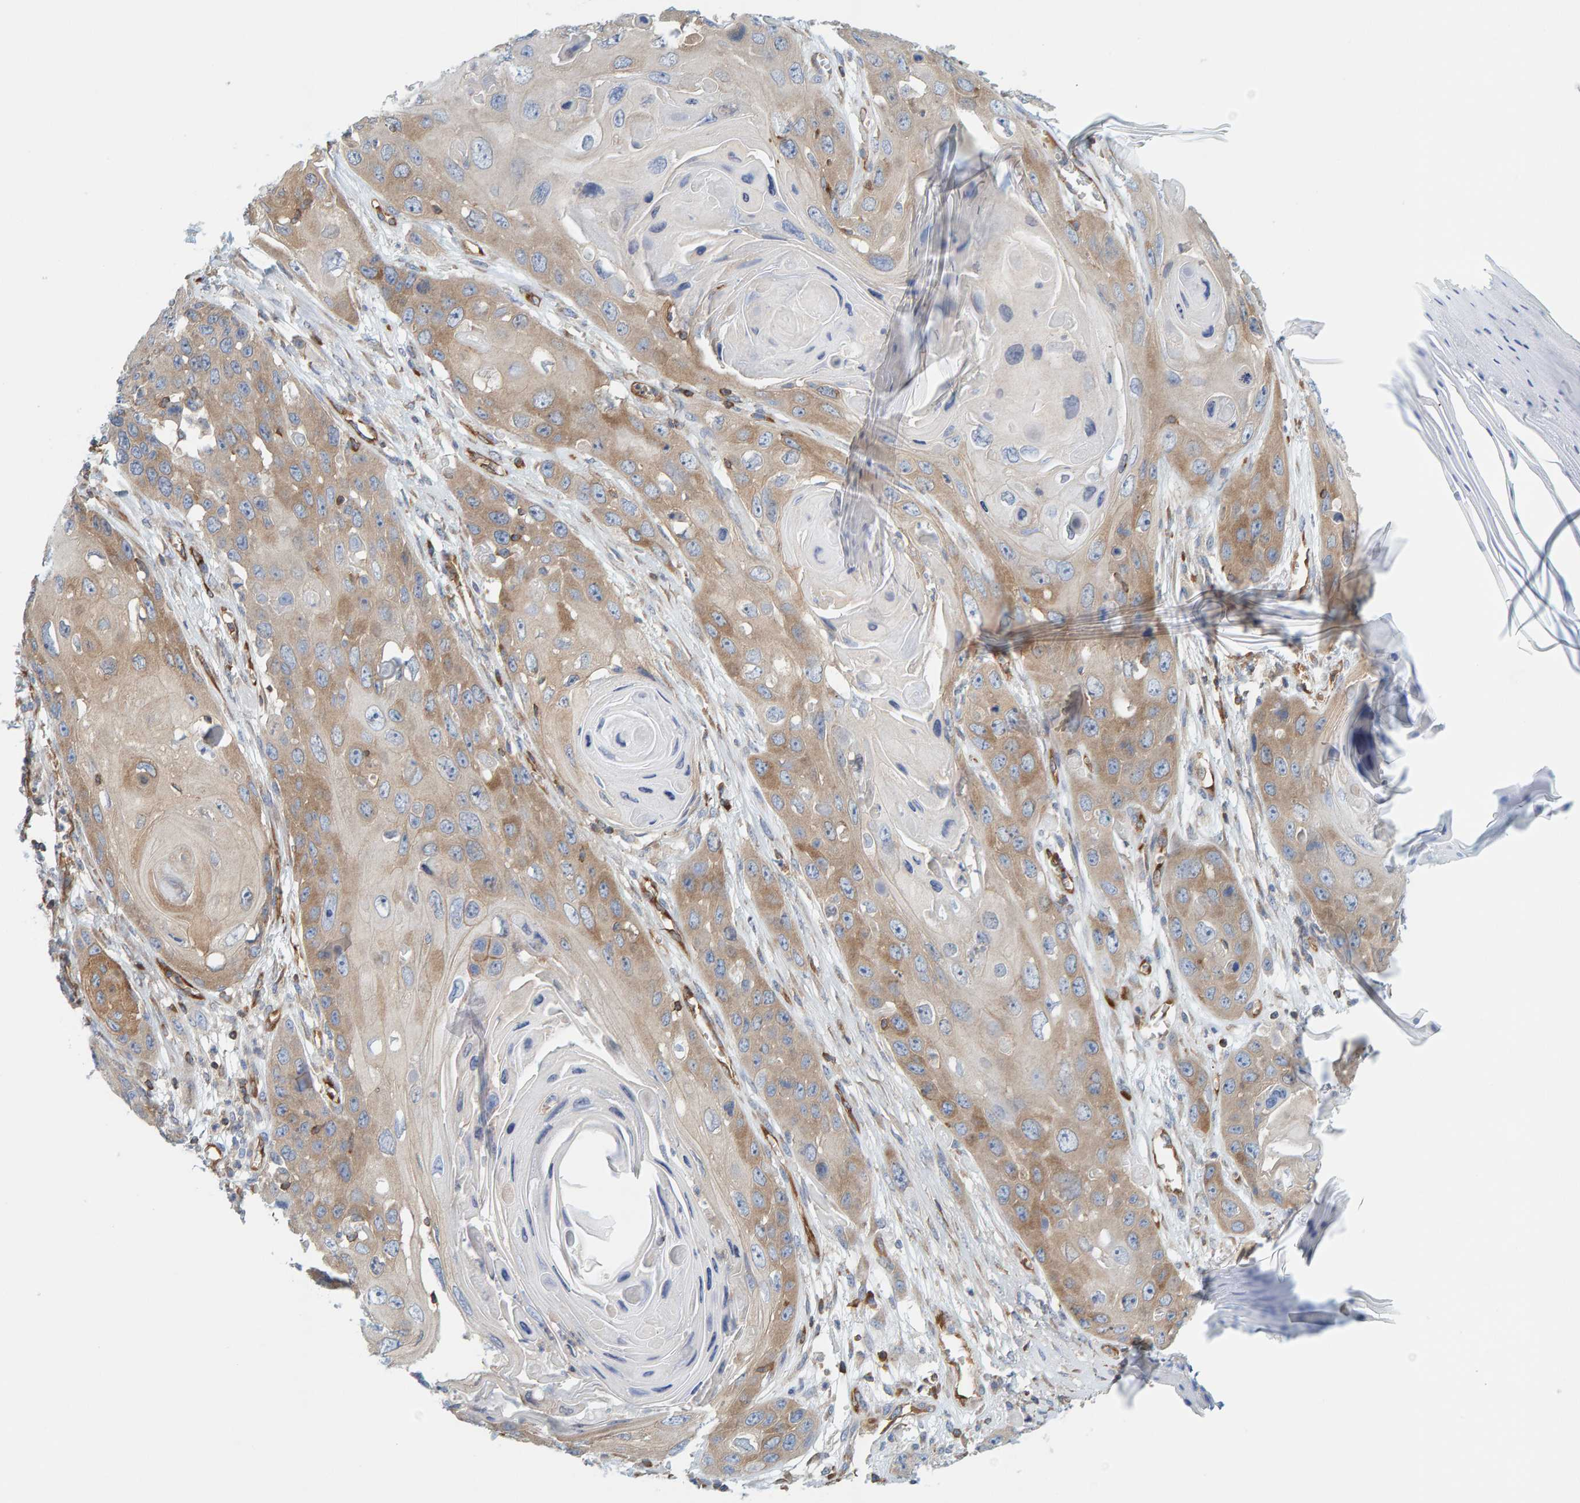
{"staining": {"intensity": "moderate", "quantity": "25%-75%", "location": "cytoplasmic/membranous"}, "tissue": "skin cancer", "cell_type": "Tumor cells", "image_type": "cancer", "snomed": [{"axis": "morphology", "description": "Squamous cell carcinoma, NOS"}, {"axis": "topography", "description": "Skin"}], "caption": "Skin squamous cell carcinoma tissue demonstrates moderate cytoplasmic/membranous expression in about 25%-75% of tumor cells", "gene": "PRKD2", "patient": {"sex": "male", "age": 55}}